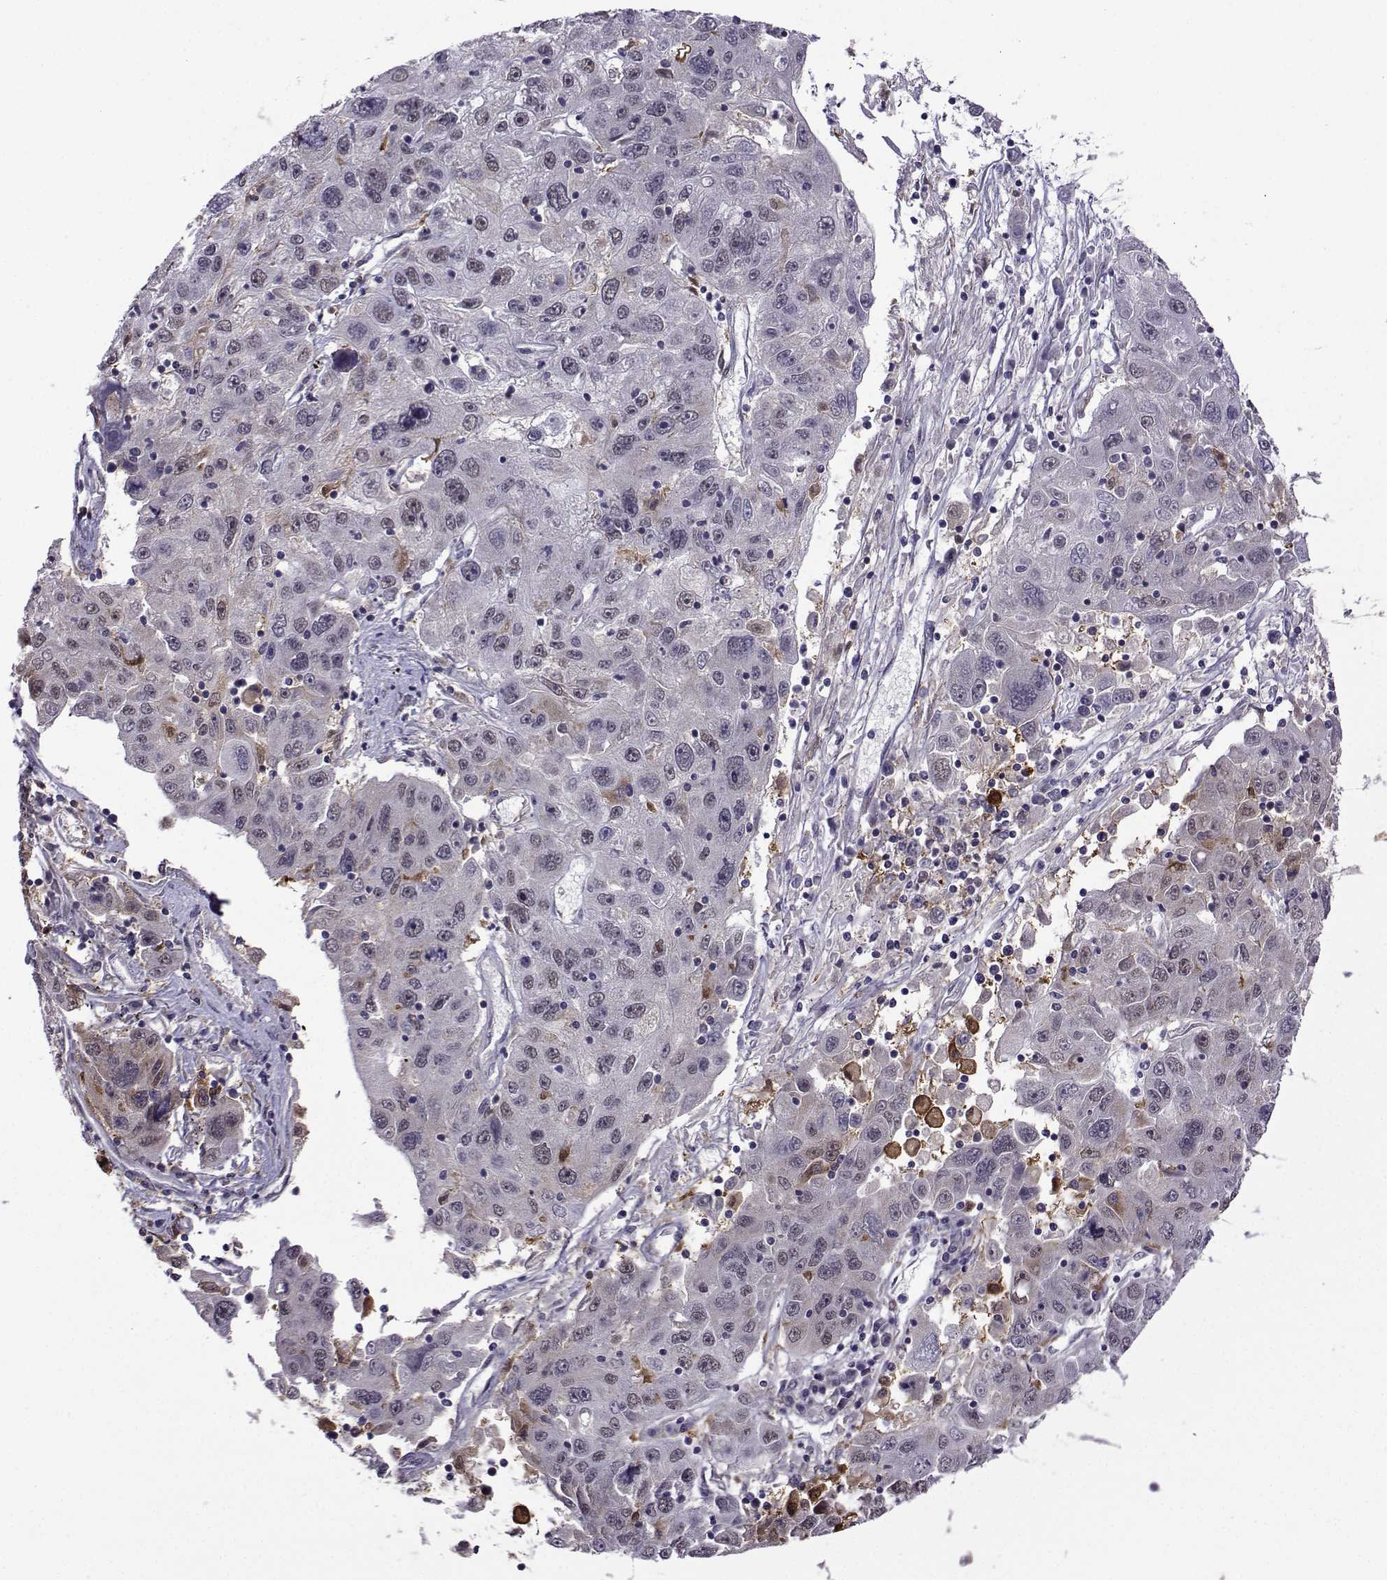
{"staining": {"intensity": "negative", "quantity": "none", "location": "none"}, "tissue": "stomach cancer", "cell_type": "Tumor cells", "image_type": "cancer", "snomed": [{"axis": "morphology", "description": "Adenocarcinoma, NOS"}, {"axis": "topography", "description": "Stomach"}], "caption": "High power microscopy image of an immunohistochemistry (IHC) micrograph of stomach cancer (adenocarcinoma), revealing no significant staining in tumor cells. Nuclei are stained in blue.", "gene": "DDX20", "patient": {"sex": "male", "age": 56}}